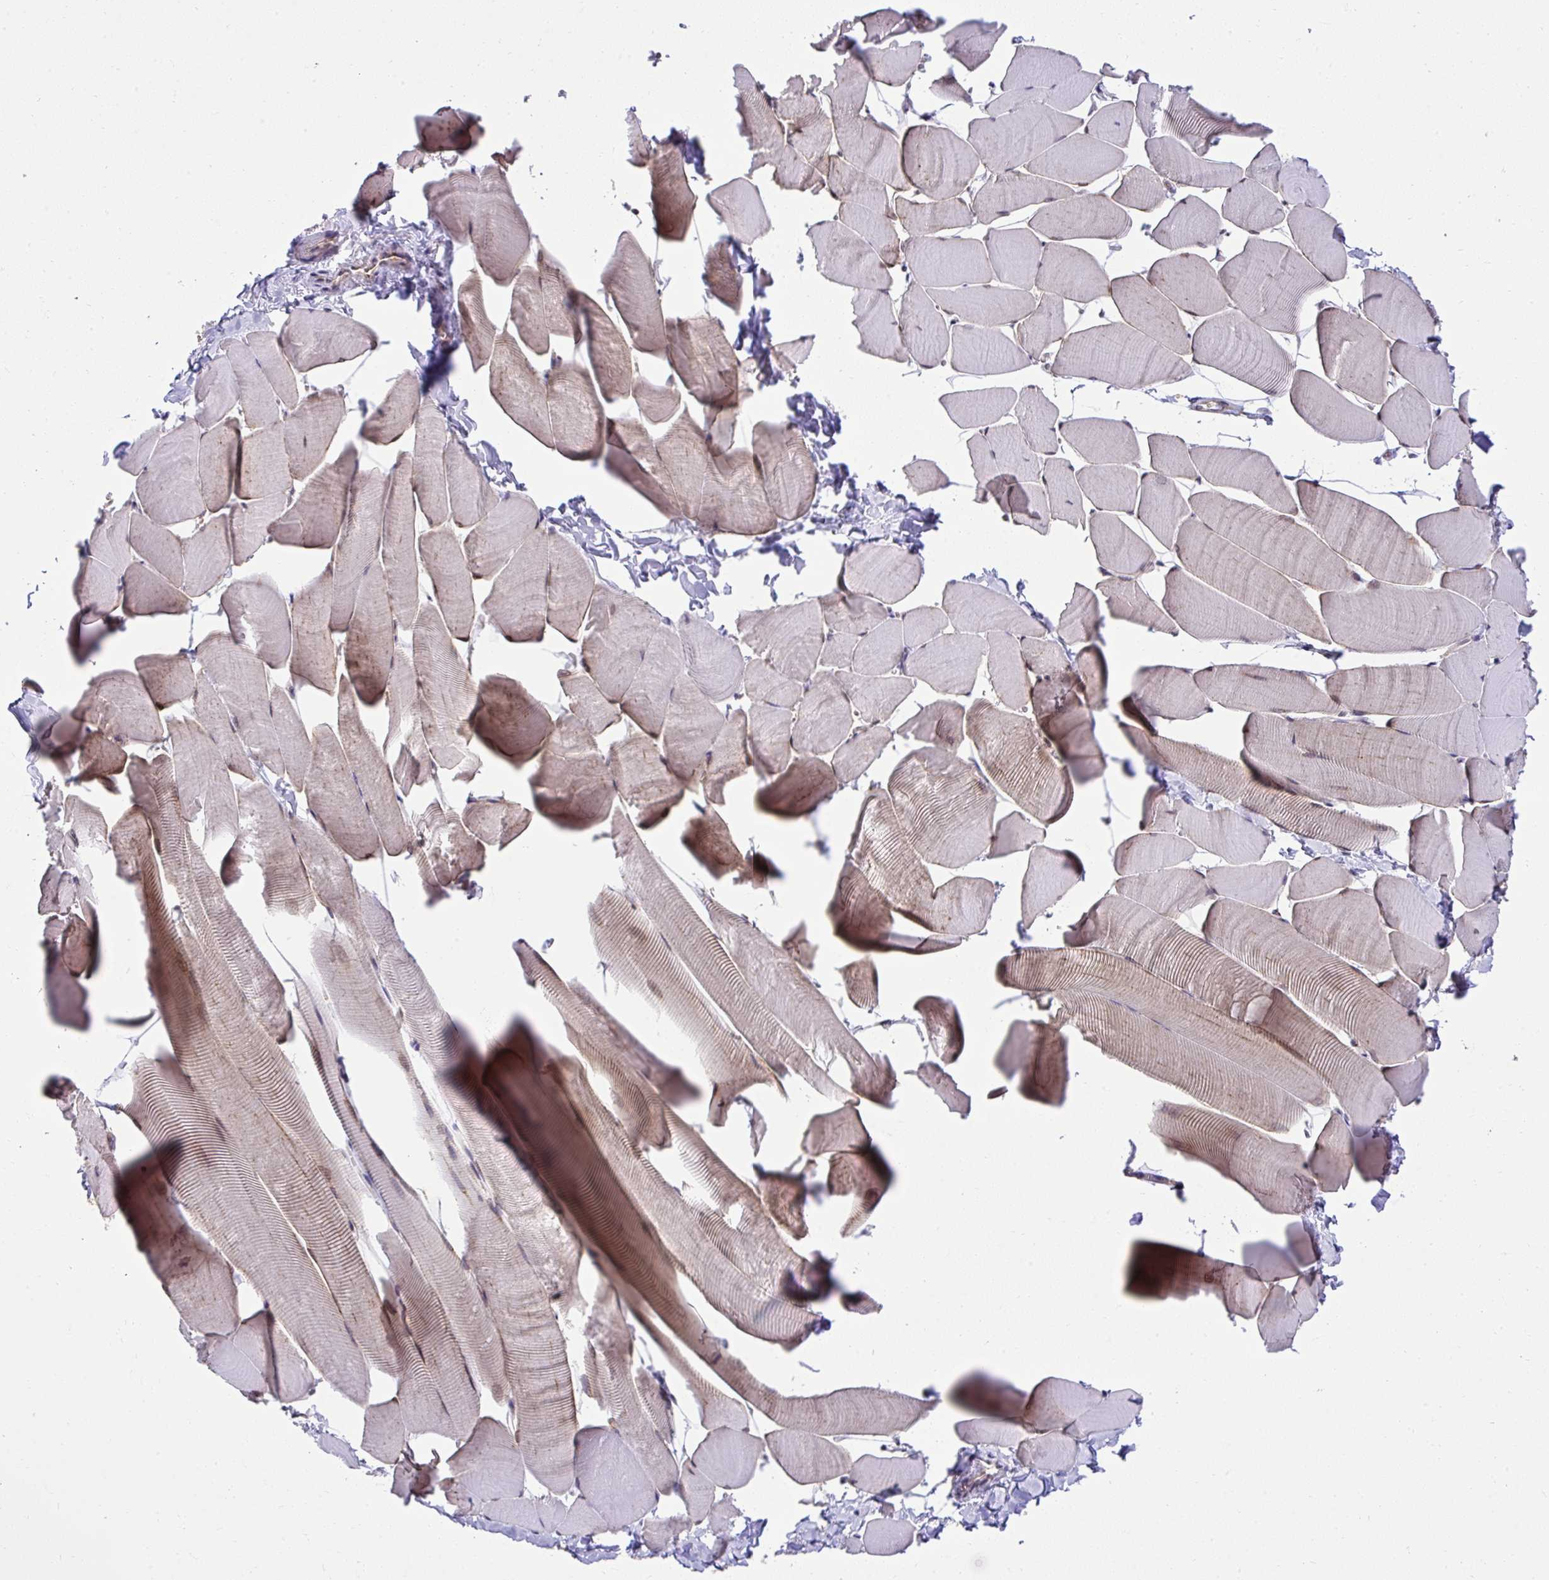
{"staining": {"intensity": "moderate", "quantity": "<25%", "location": "cytoplasmic/membranous"}, "tissue": "skeletal muscle", "cell_type": "Myocytes", "image_type": "normal", "snomed": [{"axis": "morphology", "description": "Normal tissue, NOS"}, {"axis": "topography", "description": "Skeletal muscle"}], "caption": "An immunohistochemistry image of benign tissue is shown. Protein staining in brown highlights moderate cytoplasmic/membranous positivity in skeletal muscle within myocytes. (Brightfield microscopy of DAB IHC at high magnification).", "gene": "RPS7", "patient": {"sex": "male", "age": 25}}